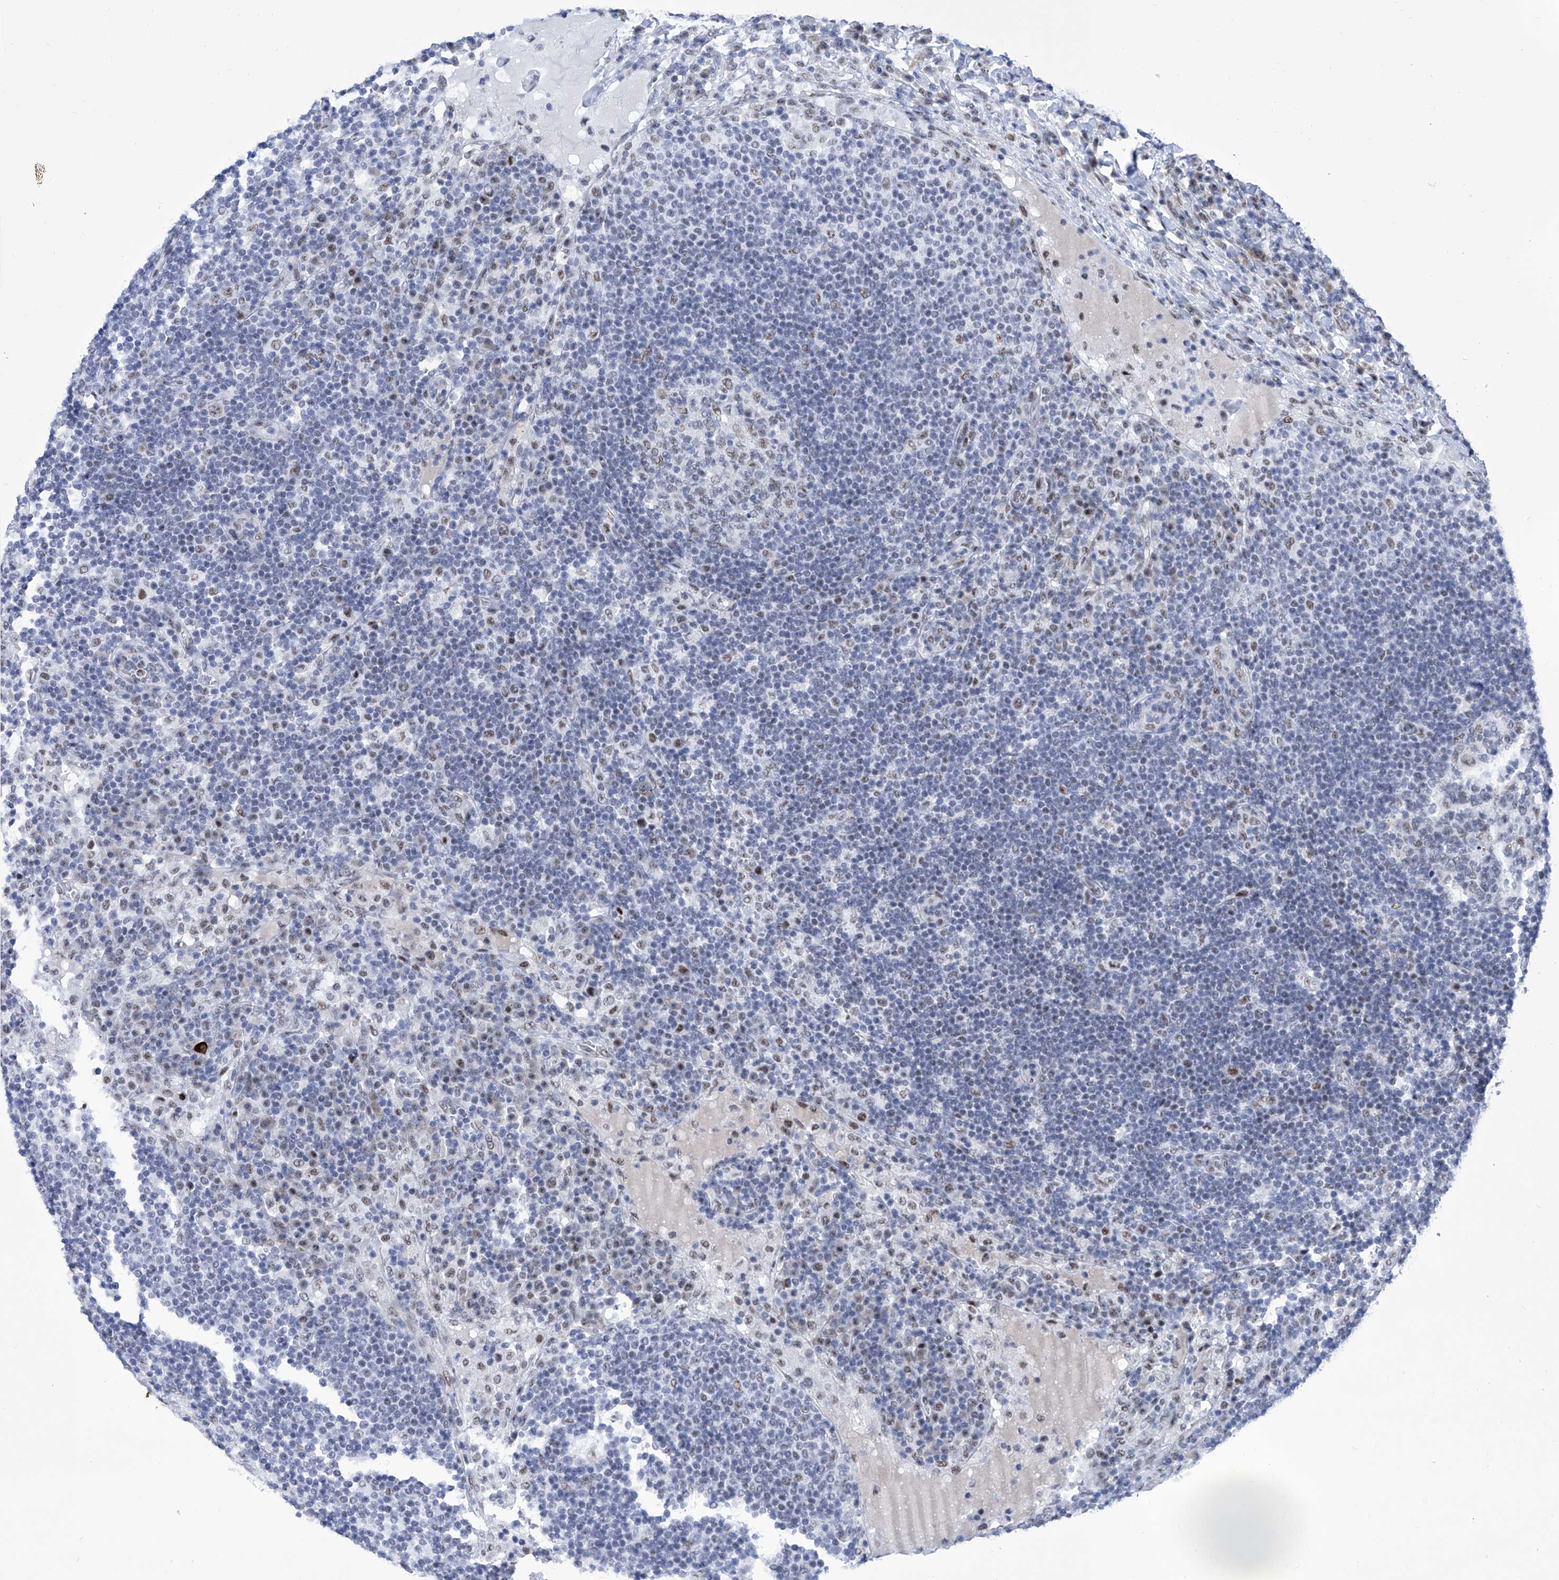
{"staining": {"intensity": "negative", "quantity": "none", "location": "none"}, "tissue": "lymph node", "cell_type": "Germinal center cells", "image_type": "normal", "snomed": [{"axis": "morphology", "description": "Normal tissue, NOS"}, {"axis": "topography", "description": "Lymph node"}], "caption": "There is no significant staining in germinal center cells of lymph node. Nuclei are stained in blue.", "gene": "SART1", "patient": {"sex": "female", "age": 53}}